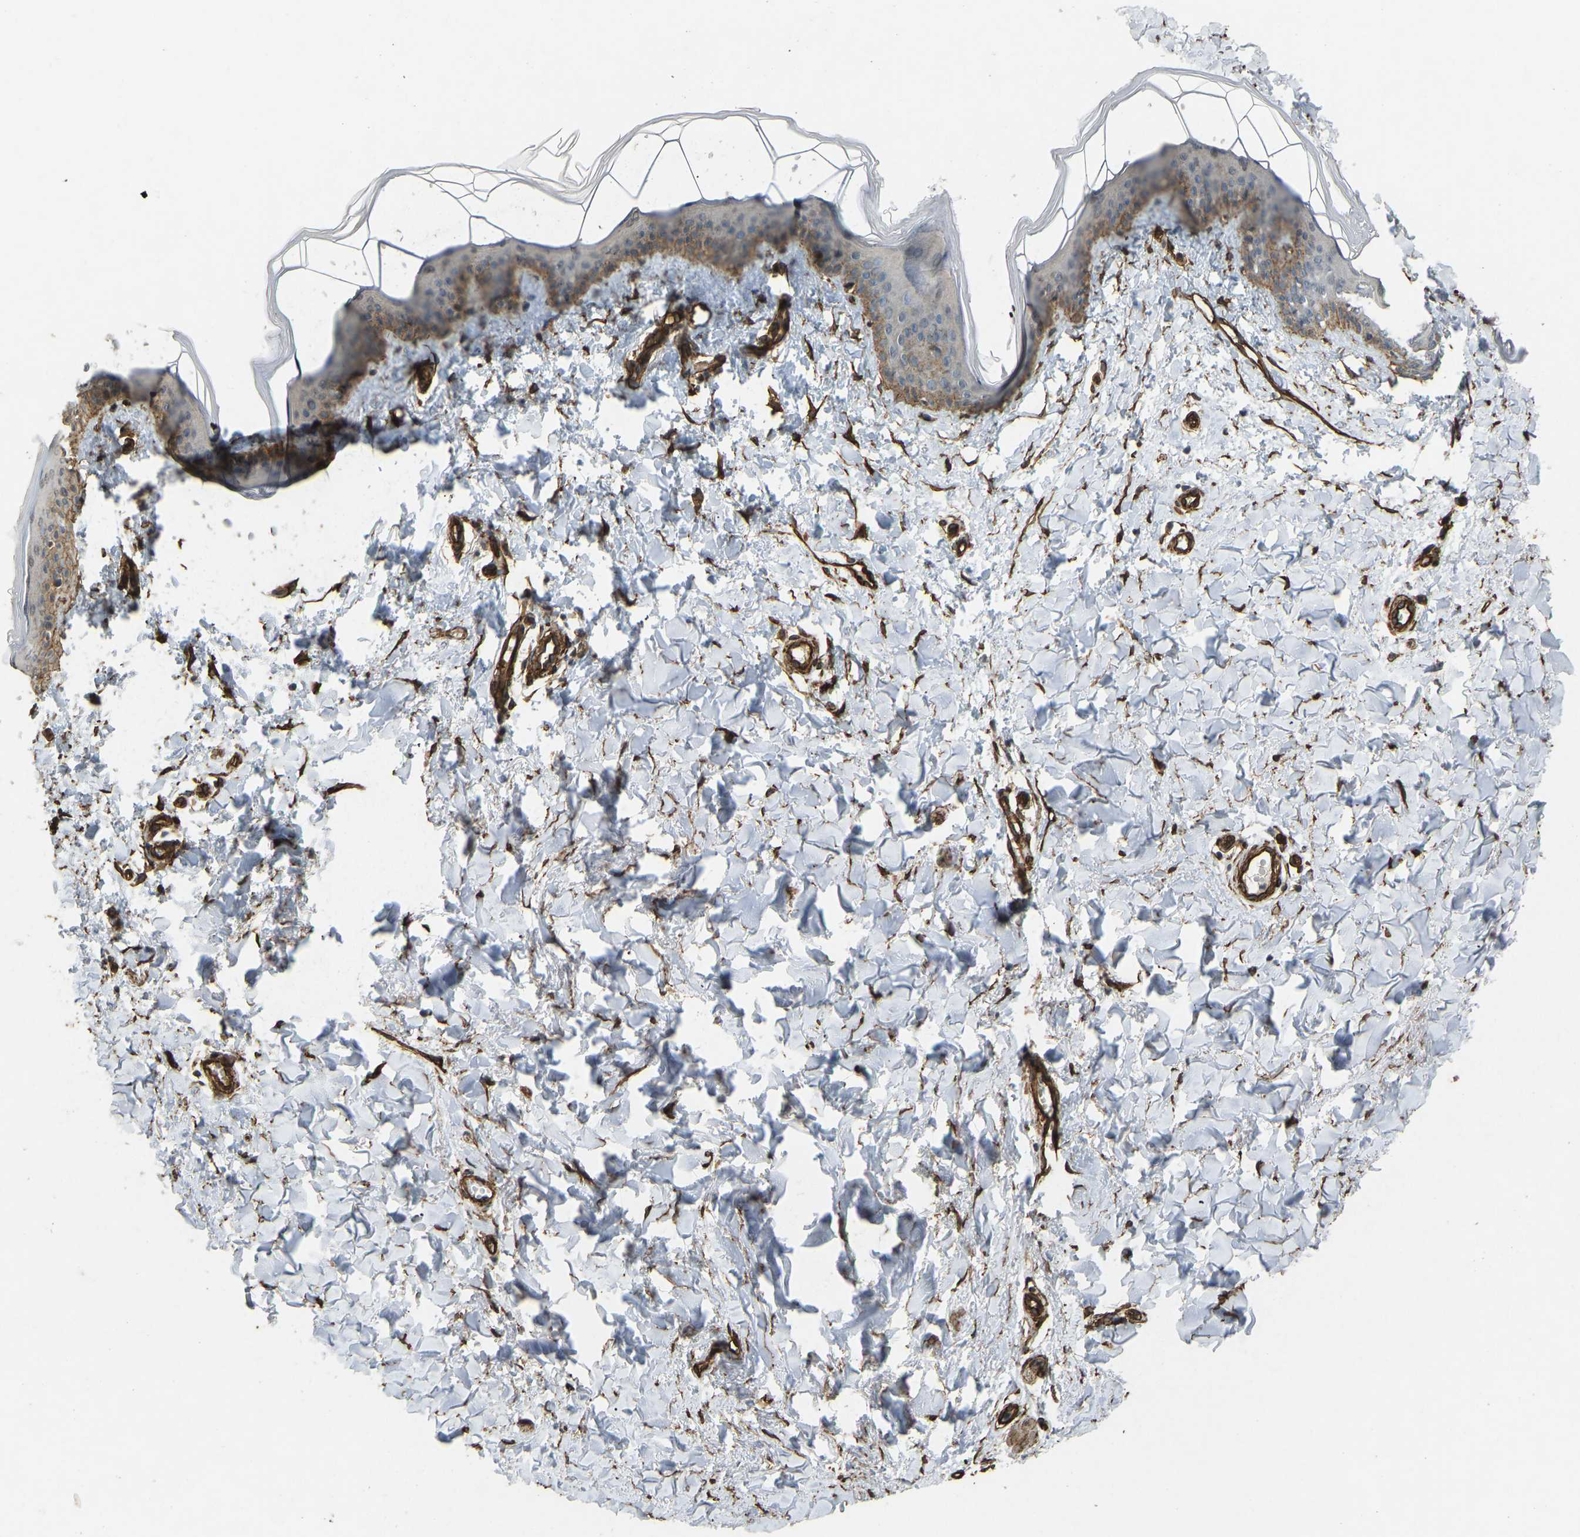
{"staining": {"intensity": "strong", "quantity": ">75%", "location": "cytoplasmic/membranous"}, "tissue": "skin", "cell_type": "Fibroblasts", "image_type": "normal", "snomed": [{"axis": "morphology", "description": "Normal tissue, NOS"}, {"axis": "topography", "description": "Skin"}], "caption": "A micrograph of skin stained for a protein demonstrates strong cytoplasmic/membranous brown staining in fibroblasts. Nuclei are stained in blue.", "gene": "NMB", "patient": {"sex": "female", "age": 17}}